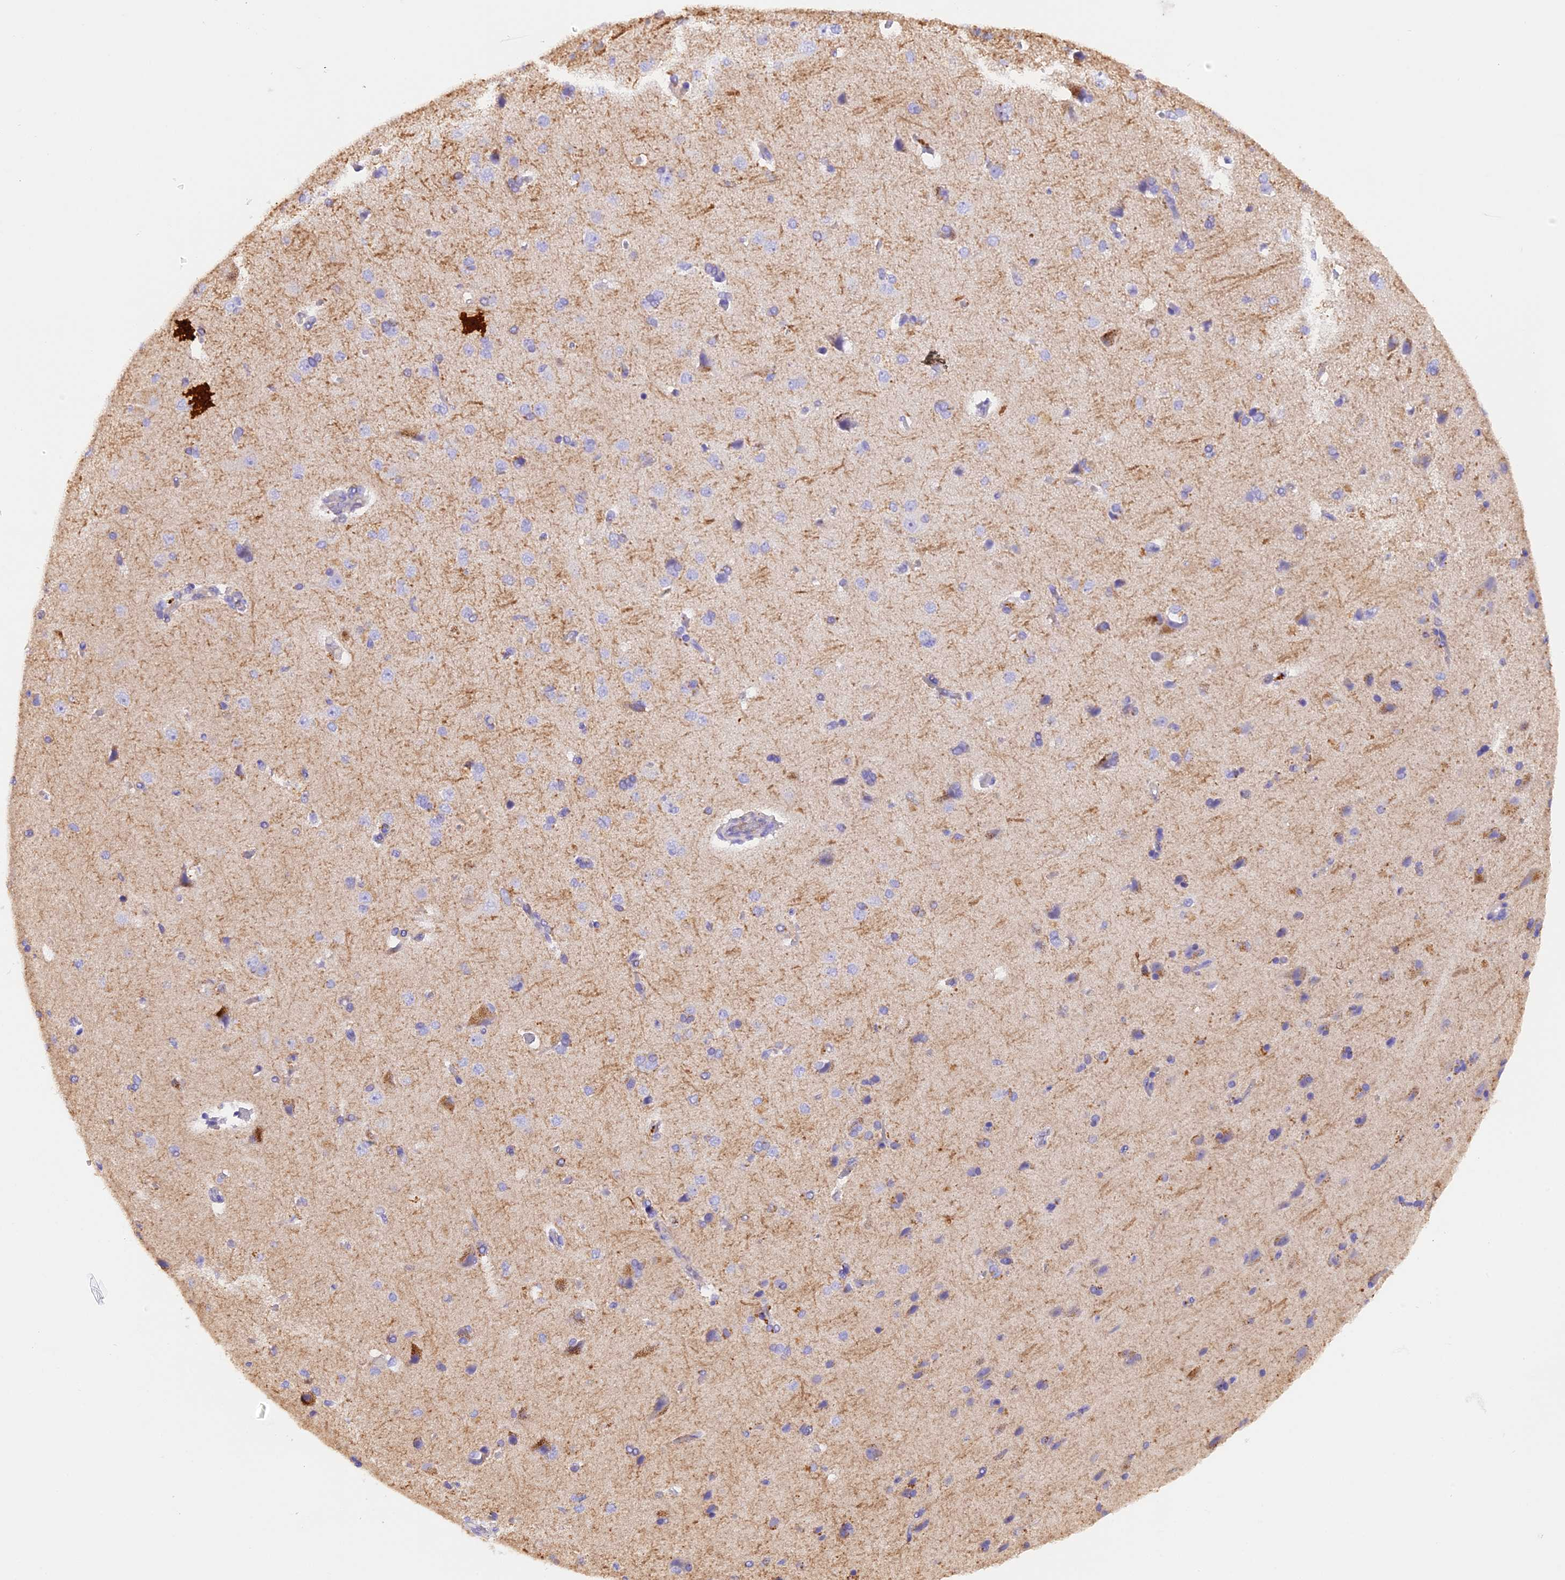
{"staining": {"intensity": "weak", "quantity": "25%-75%", "location": "cytoplasmic/membranous"}, "tissue": "cerebral cortex", "cell_type": "Endothelial cells", "image_type": "normal", "snomed": [{"axis": "morphology", "description": "Normal tissue, NOS"}, {"axis": "topography", "description": "Cerebral cortex"}], "caption": "Benign cerebral cortex shows weak cytoplasmic/membranous staining in about 25%-75% of endothelial cells.", "gene": "FAM193A", "patient": {"sex": "male", "age": 62}}